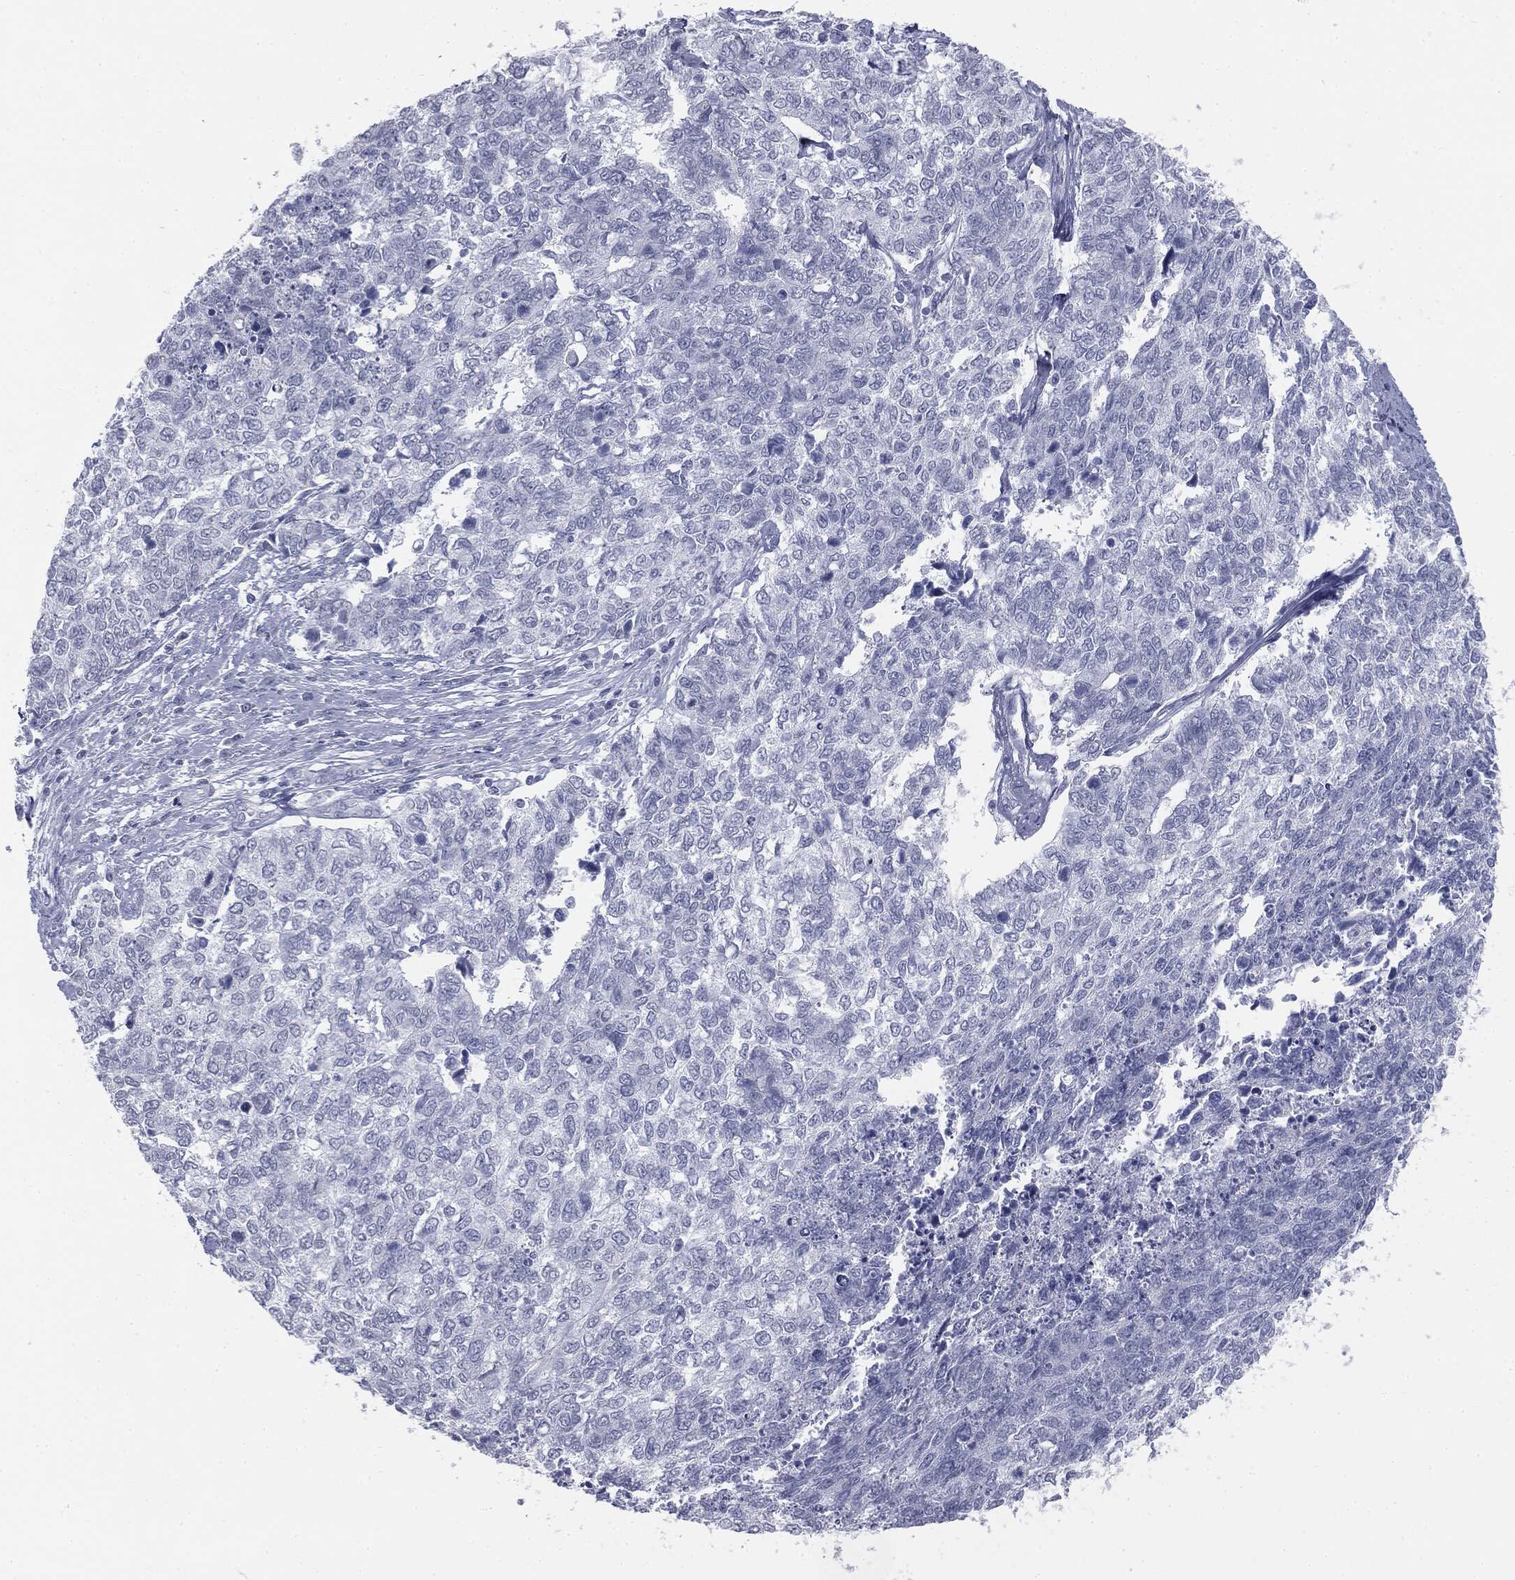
{"staining": {"intensity": "negative", "quantity": "none", "location": "none"}, "tissue": "cervical cancer", "cell_type": "Tumor cells", "image_type": "cancer", "snomed": [{"axis": "morphology", "description": "Adenocarcinoma, NOS"}, {"axis": "topography", "description": "Cervix"}], "caption": "Immunohistochemistry (IHC) photomicrograph of human cervical adenocarcinoma stained for a protein (brown), which reveals no expression in tumor cells.", "gene": "TPO", "patient": {"sex": "female", "age": 63}}